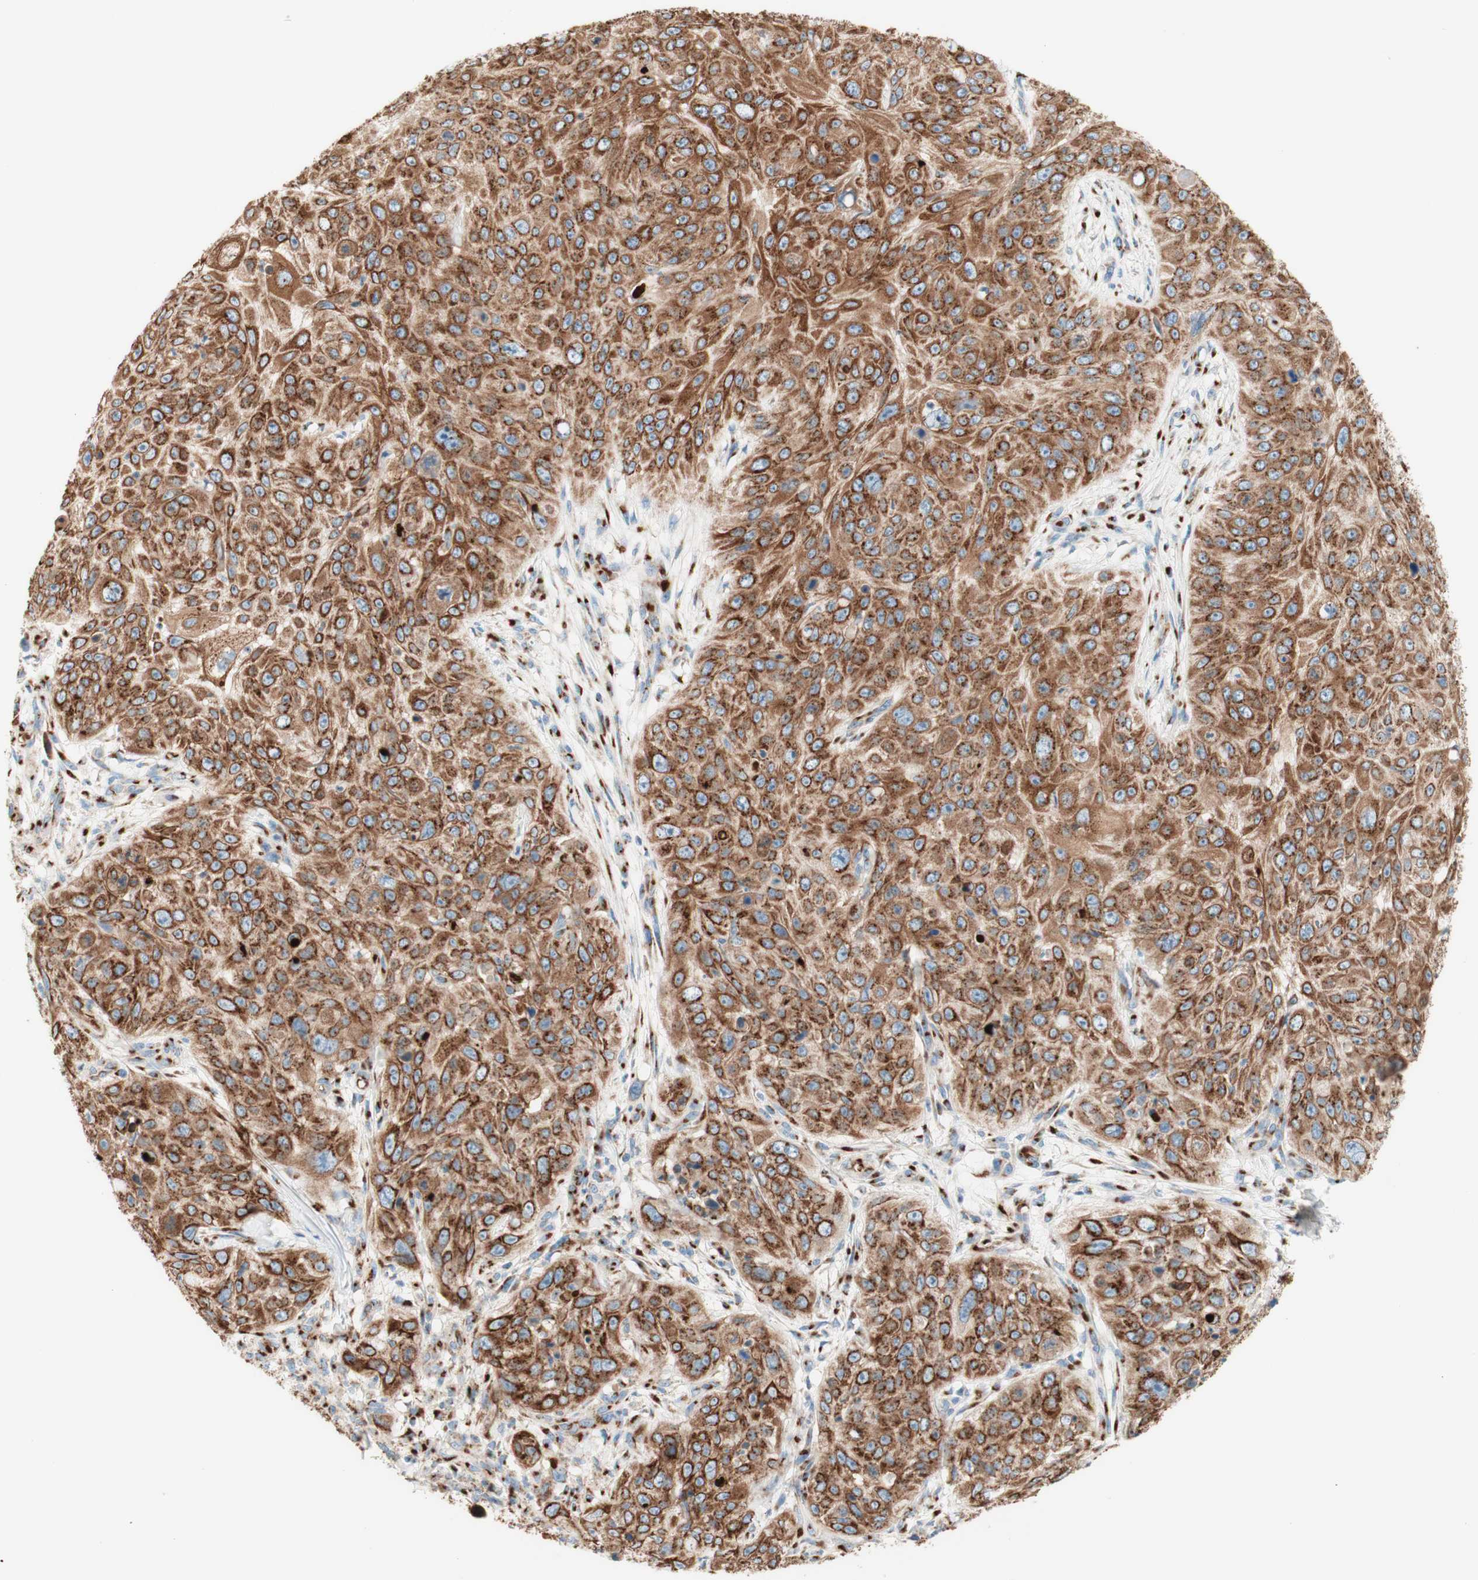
{"staining": {"intensity": "strong", "quantity": ">75%", "location": "cytoplasmic/membranous"}, "tissue": "skin cancer", "cell_type": "Tumor cells", "image_type": "cancer", "snomed": [{"axis": "morphology", "description": "Squamous cell carcinoma, NOS"}, {"axis": "topography", "description": "Skin"}], "caption": "Skin cancer (squamous cell carcinoma) was stained to show a protein in brown. There is high levels of strong cytoplasmic/membranous staining in about >75% of tumor cells.", "gene": "GOLGB1", "patient": {"sex": "female", "age": 80}}